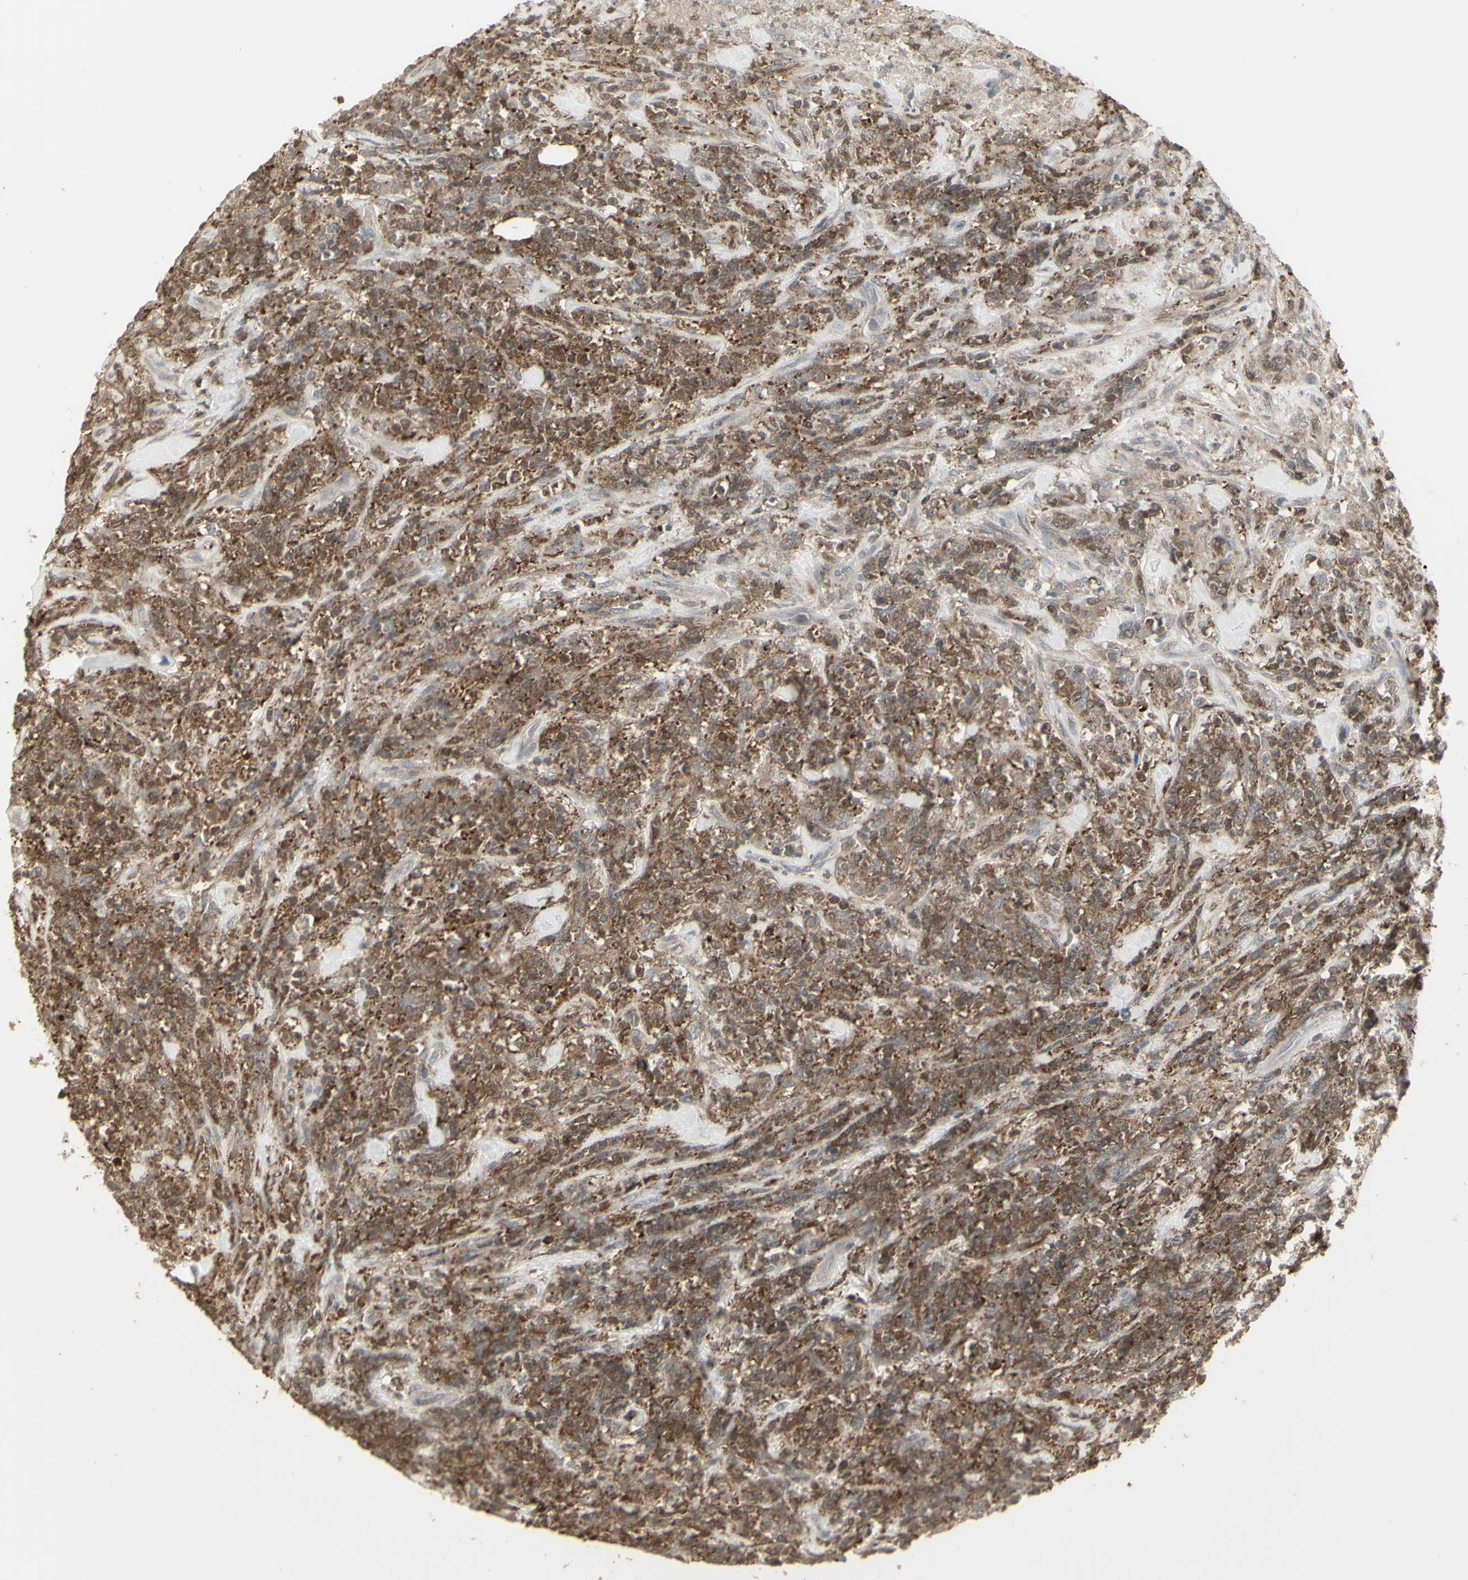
{"staining": {"intensity": "moderate", "quantity": "25%-75%", "location": "cytoplasmic/membranous"}, "tissue": "lymphoma", "cell_type": "Tumor cells", "image_type": "cancer", "snomed": [{"axis": "morphology", "description": "Malignant lymphoma, non-Hodgkin's type, High grade"}, {"axis": "topography", "description": "Soft tissue"}], "caption": "A high-resolution image shows immunohistochemistry staining of lymphoma, which displays moderate cytoplasmic/membranous expression in approximately 25%-75% of tumor cells.", "gene": "CSK", "patient": {"sex": "male", "age": 18}}